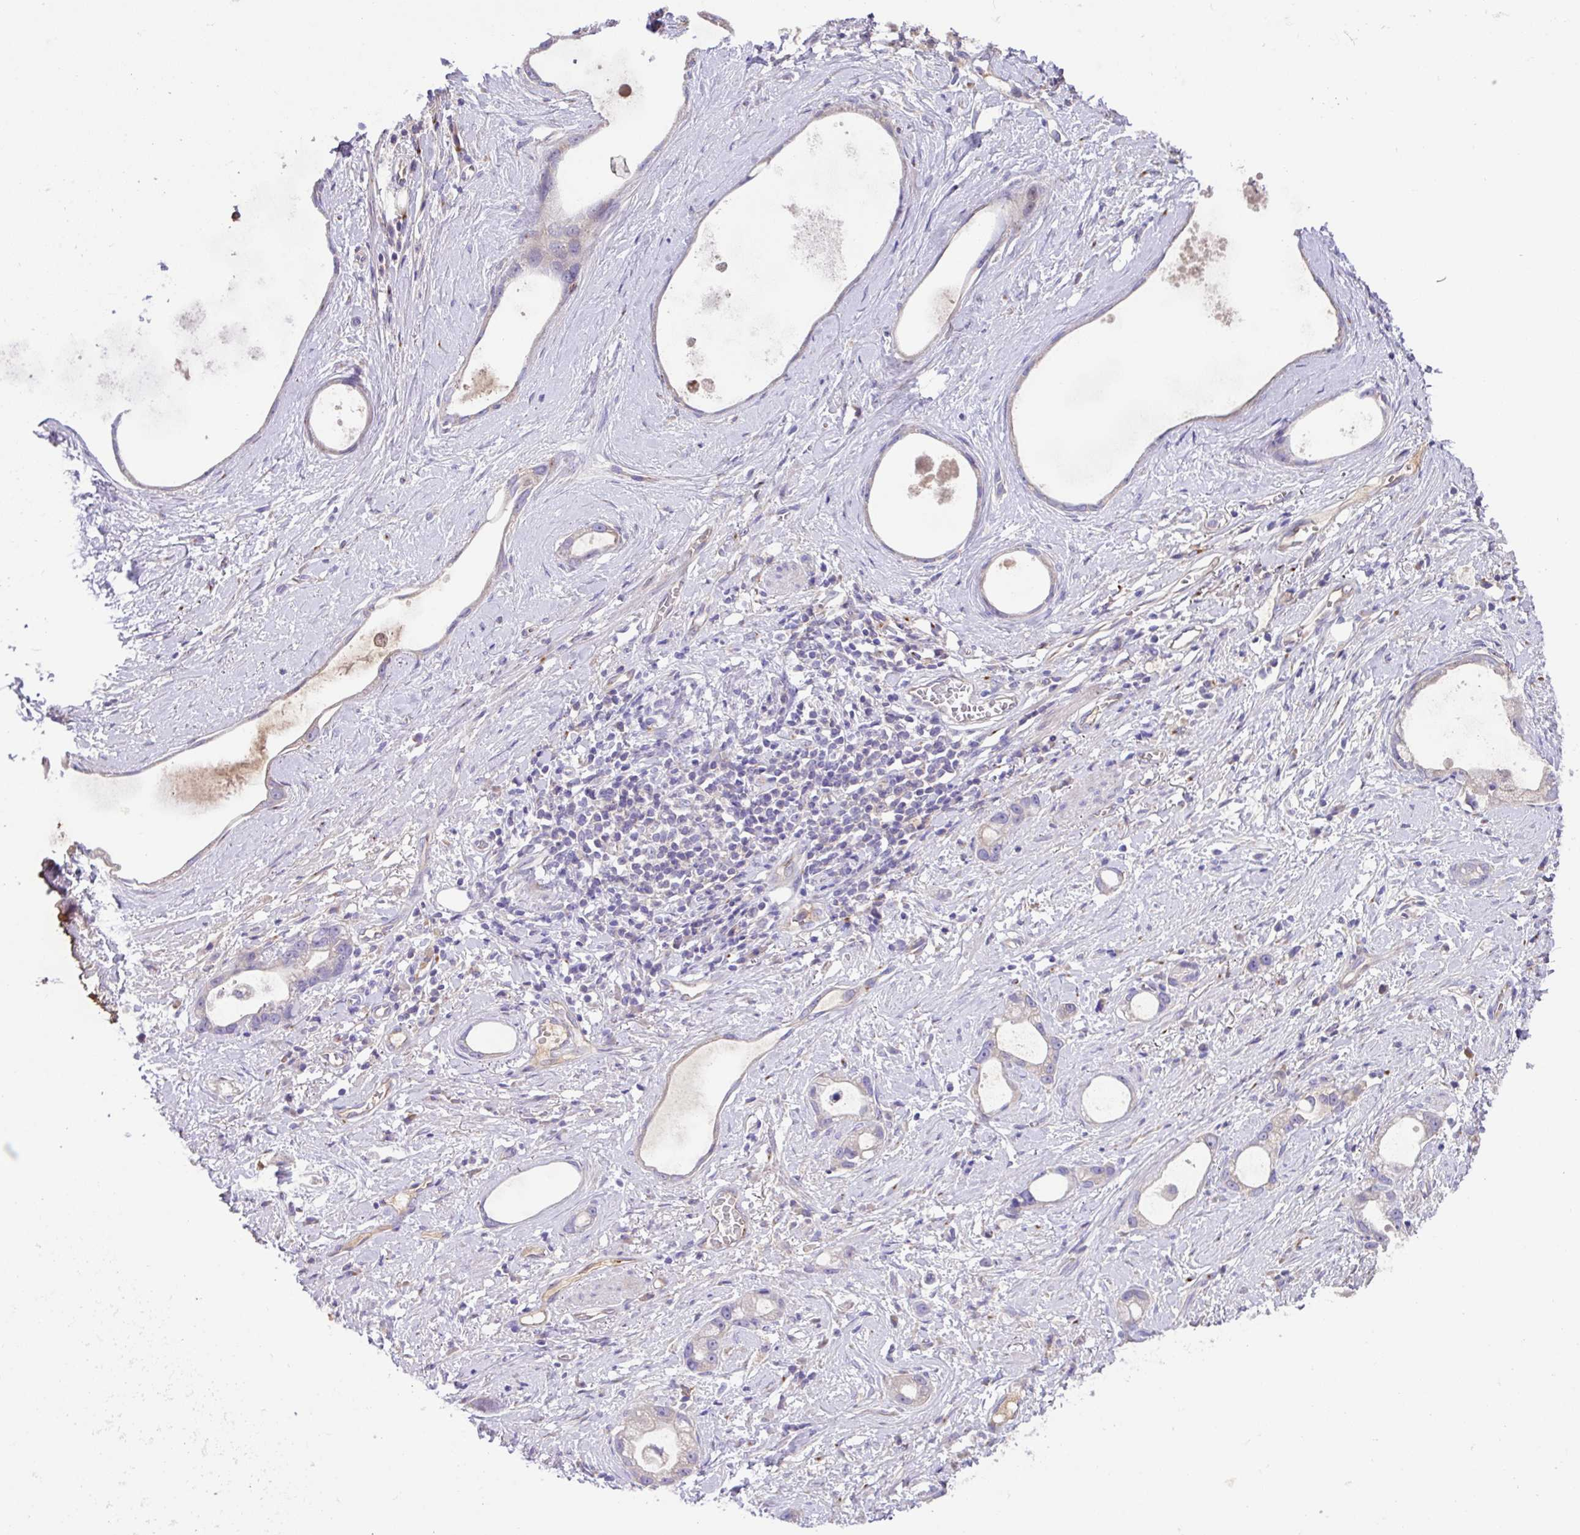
{"staining": {"intensity": "negative", "quantity": "none", "location": "none"}, "tissue": "stomach cancer", "cell_type": "Tumor cells", "image_type": "cancer", "snomed": [{"axis": "morphology", "description": "Adenocarcinoma, NOS"}, {"axis": "topography", "description": "Stomach"}], "caption": "Protein analysis of stomach cancer (adenocarcinoma) reveals no significant expression in tumor cells. Brightfield microscopy of immunohistochemistry stained with DAB (3,3'-diaminobenzidine) (brown) and hematoxylin (blue), captured at high magnification.", "gene": "CRISP3", "patient": {"sex": "male", "age": 55}}